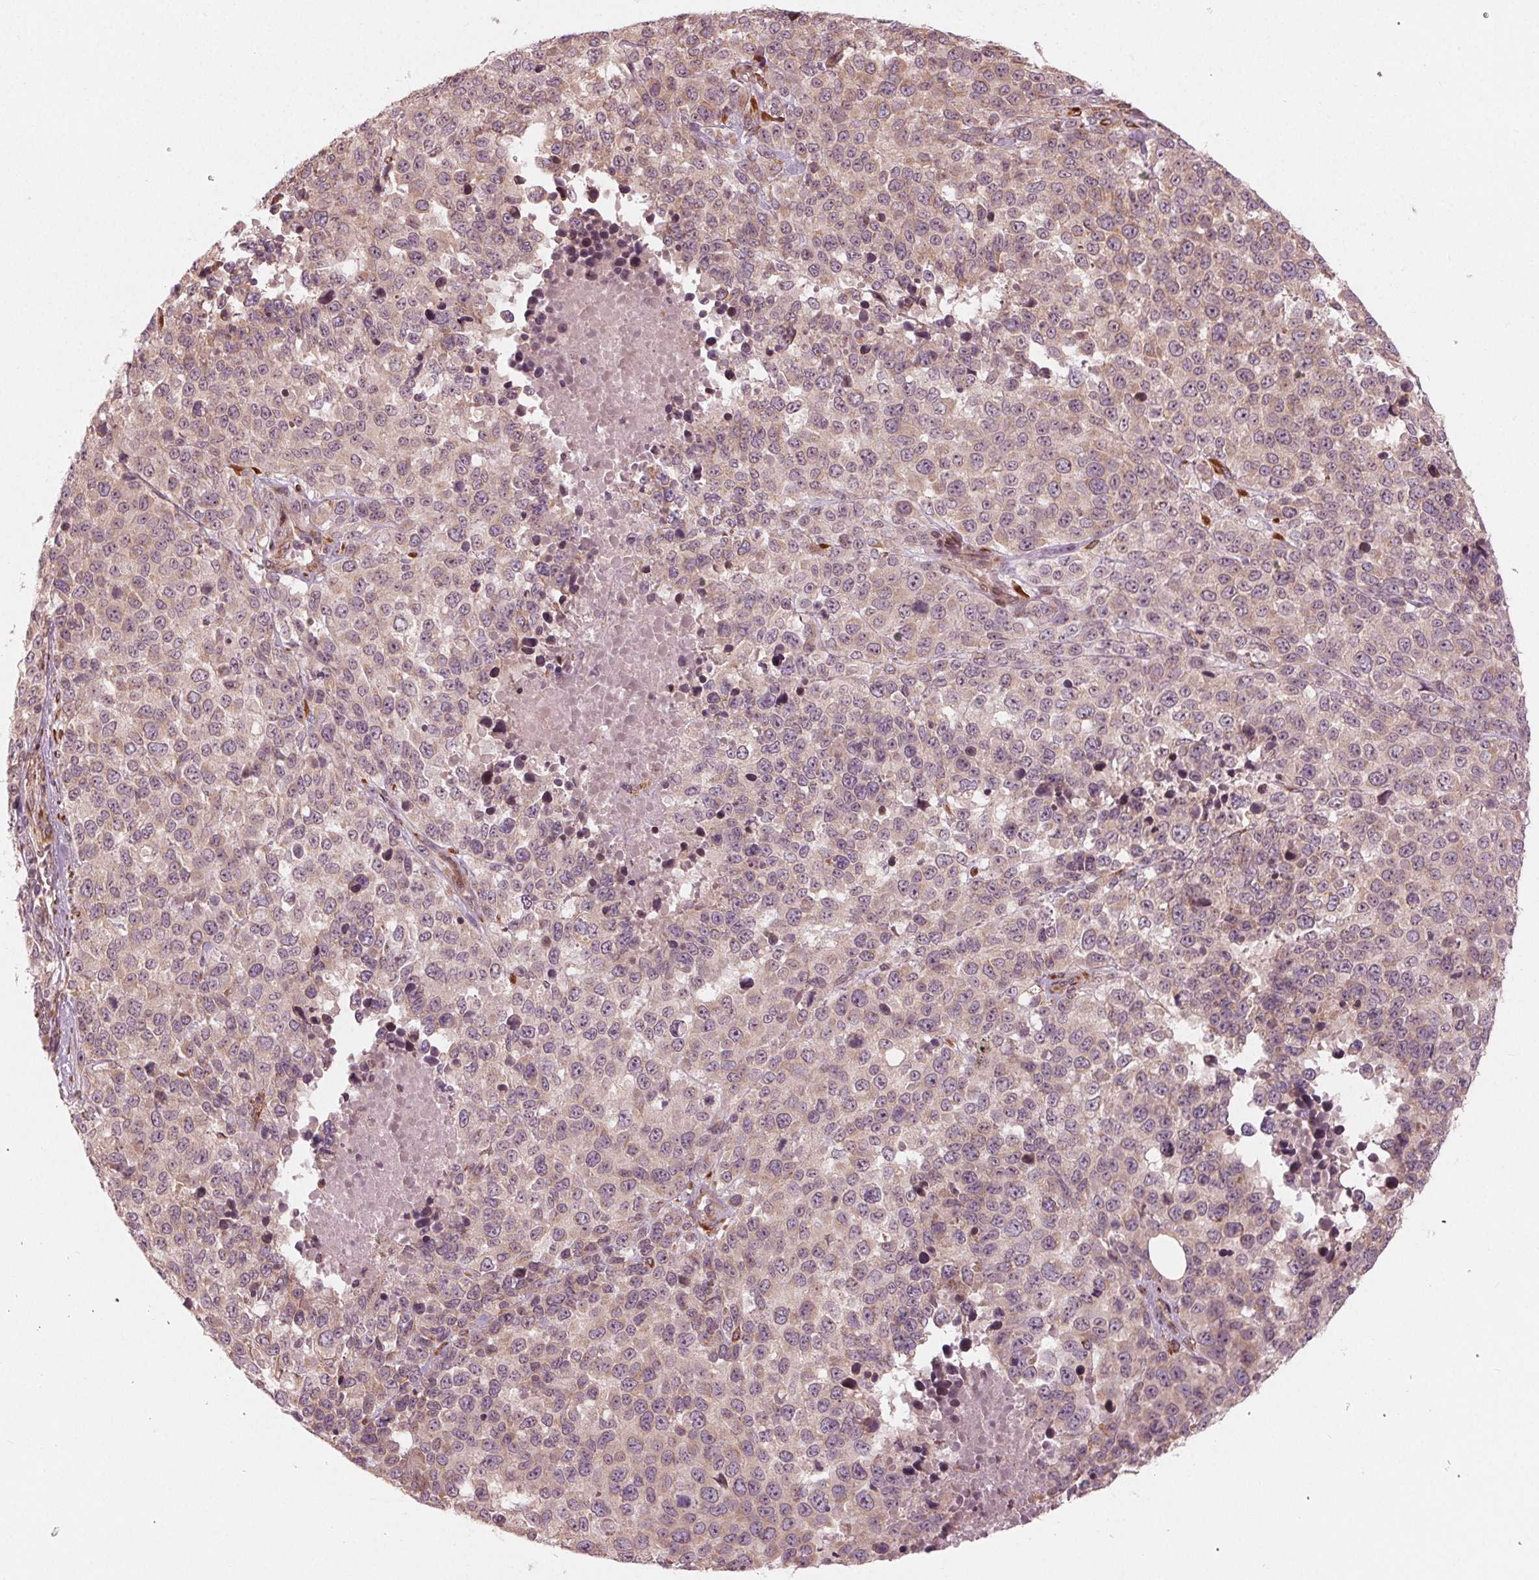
{"staining": {"intensity": "weak", "quantity": "25%-75%", "location": "cytoplasmic/membranous"}, "tissue": "melanoma", "cell_type": "Tumor cells", "image_type": "cancer", "snomed": [{"axis": "morphology", "description": "Malignant melanoma, Metastatic site"}, {"axis": "topography", "description": "Skin"}], "caption": "Tumor cells exhibit weak cytoplasmic/membranous staining in approximately 25%-75% of cells in malignant melanoma (metastatic site). Nuclei are stained in blue.", "gene": "CMIP", "patient": {"sex": "male", "age": 84}}